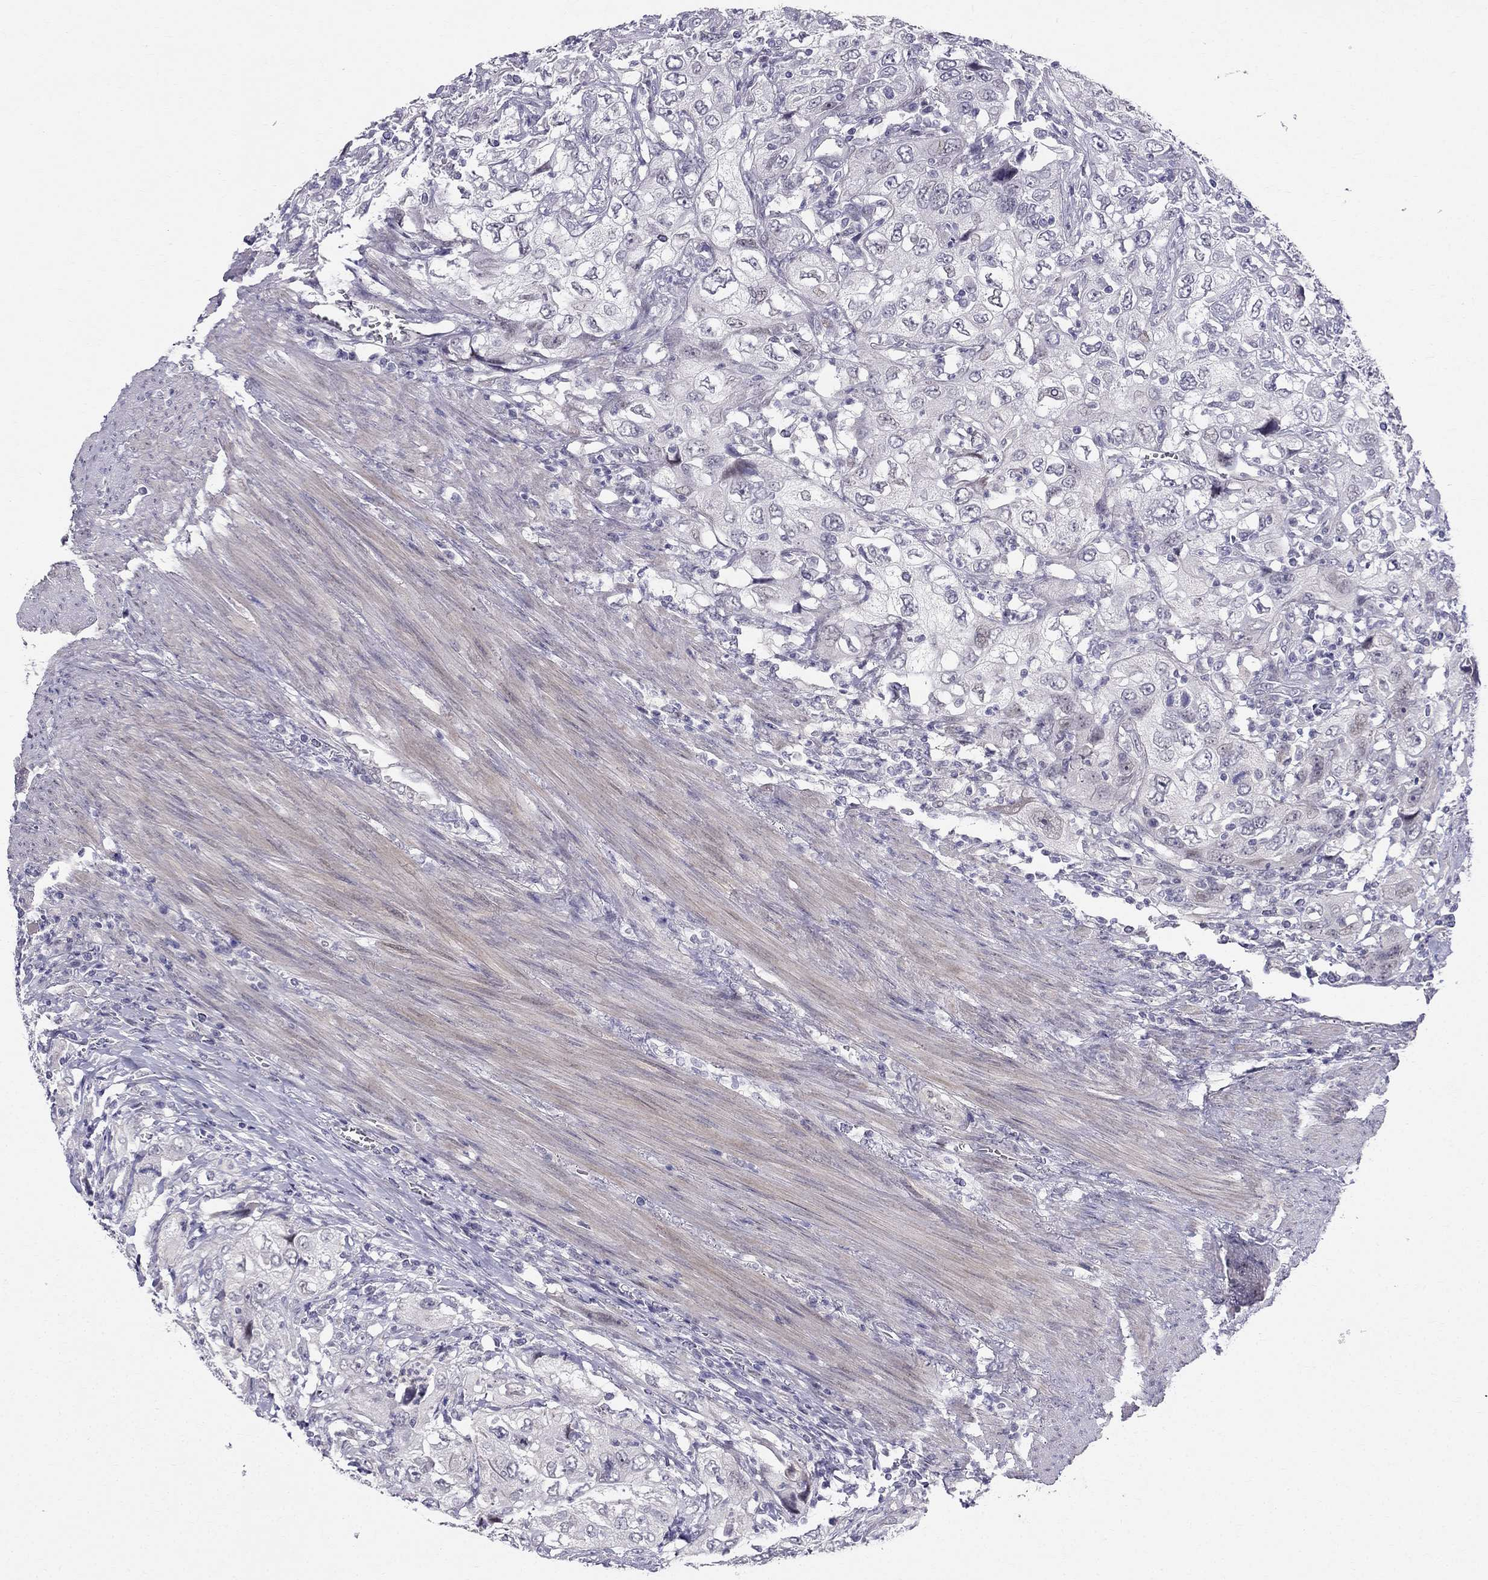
{"staining": {"intensity": "negative", "quantity": "none", "location": "none"}, "tissue": "urothelial cancer", "cell_type": "Tumor cells", "image_type": "cancer", "snomed": [{"axis": "morphology", "description": "Urothelial carcinoma, High grade"}, {"axis": "topography", "description": "Urinary bladder"}], "caption": "This is an IHC micrograph of human urothelial cancer. There is no staining in tumor cells.", "gene": "BAG5", "patient": {"sex": "male", "age": 76}}